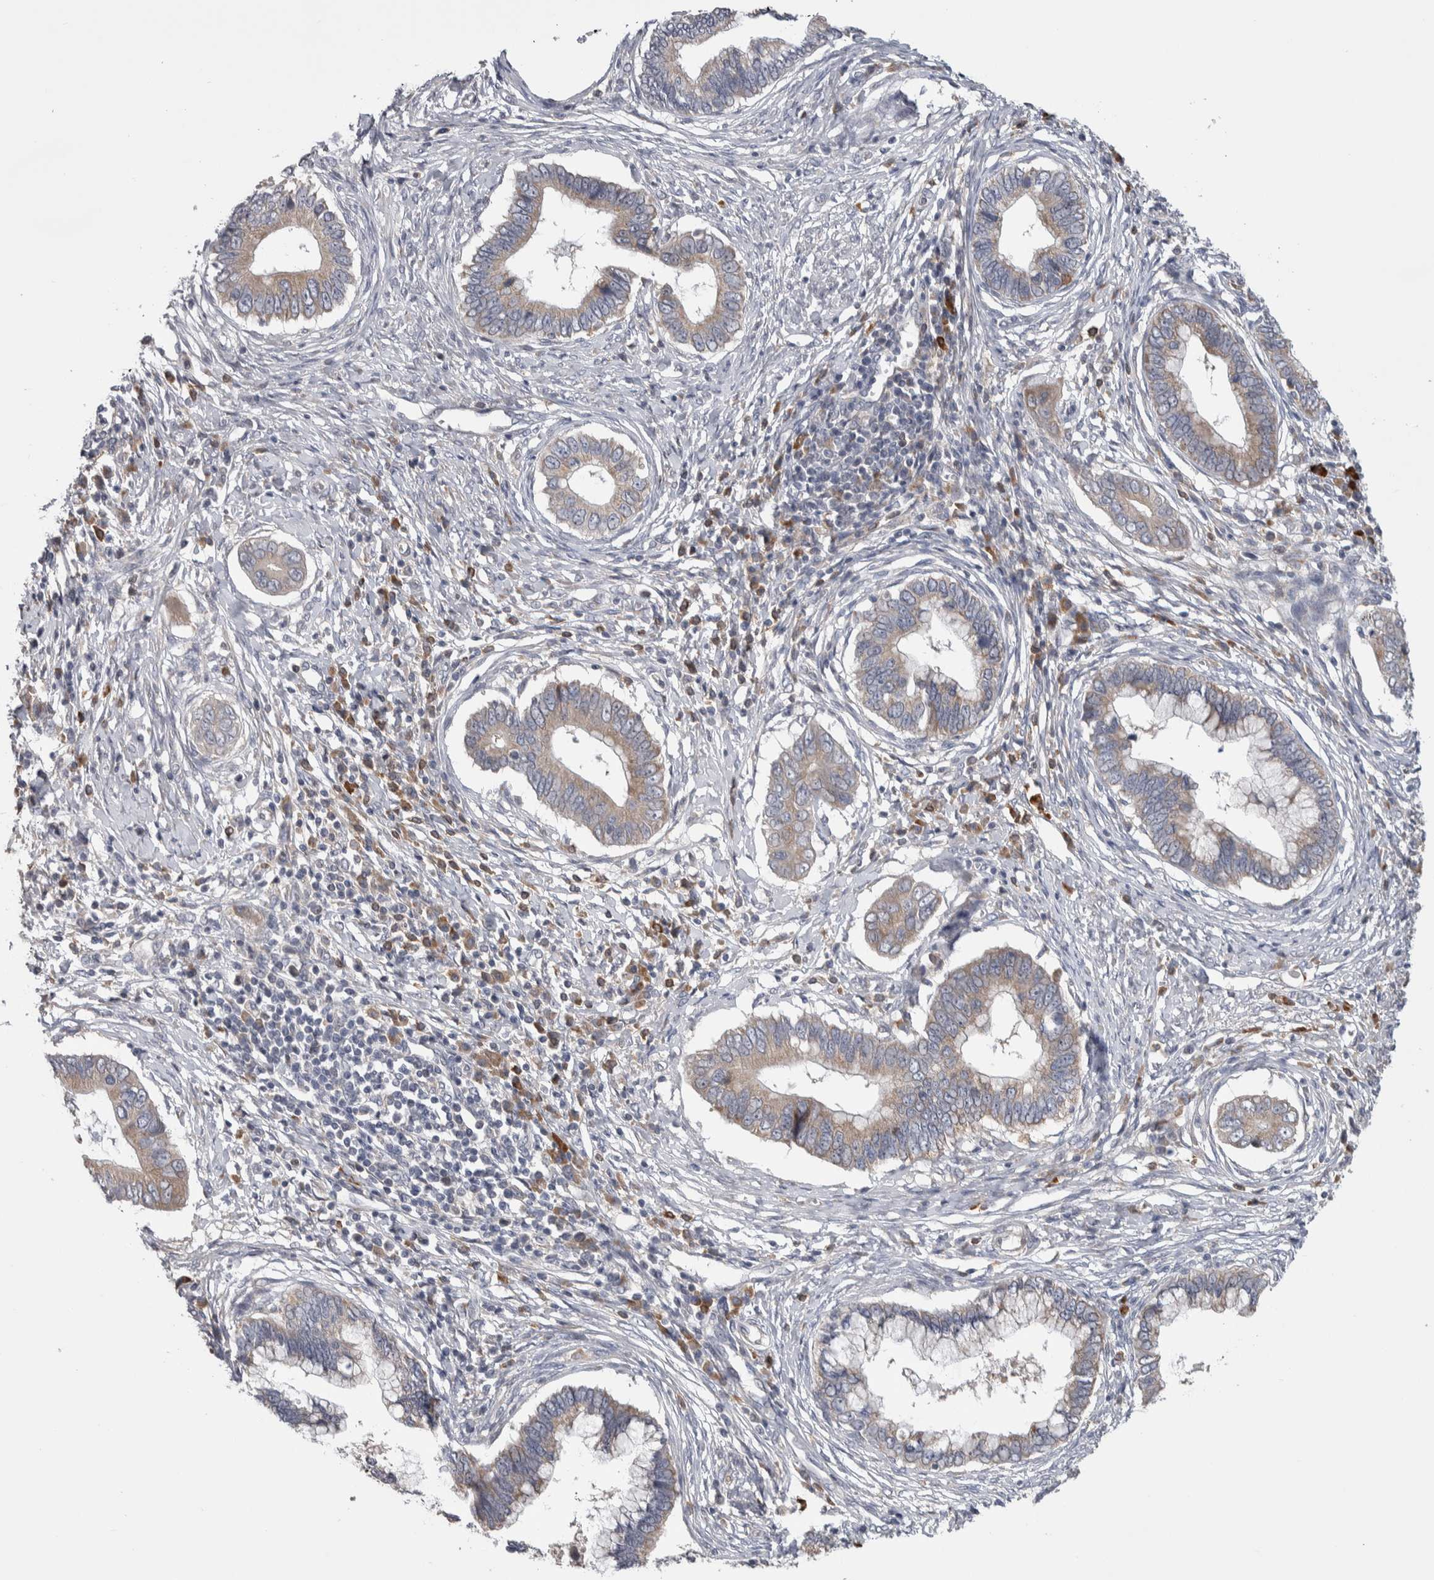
{"staining": {"intensity": "weak", "quantity": ">75%", "location": "cytoplasmic/membranous"}, "tissue": "cervical cancer", "cell_type": "Tumor cells", "image_type": "cancer", "snomed": [{"axis": "morphology", "description": "Adenocarcinoma, NOS"}, {"axis": "topography", "description": "Cervix"}], "caption": "This micrograph reveals IHC staining of cervical cancer, with low weak cytoplasmic/membranous positivity in approximately >75% of tumor cells.", "gene": "IBTK", "patient": {"sex": "female", "age": 44}}